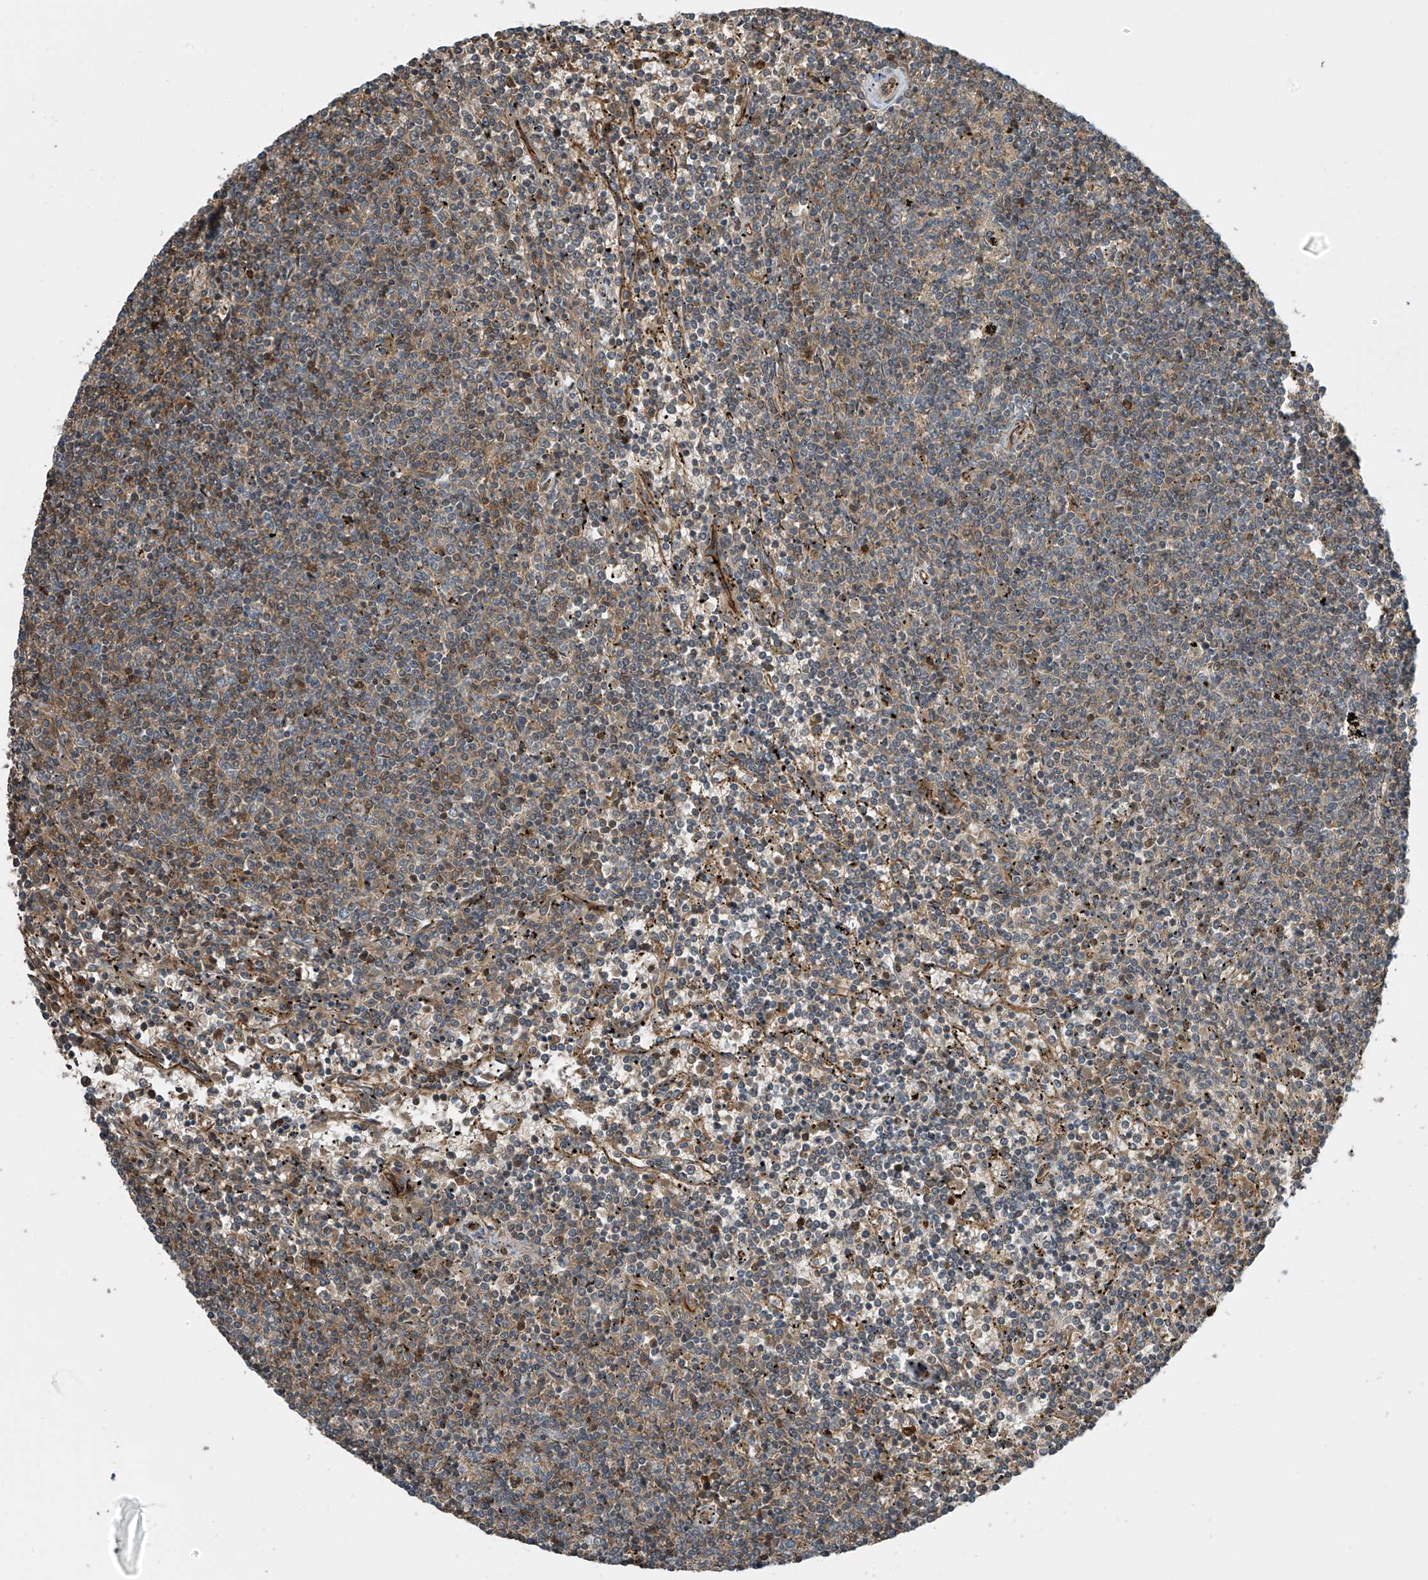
{"staining": {"intensity": "weak", "quantity": "25%-75%", "location": "cytoplasmic/membranous"}, "tissue": "lymphoma", "cell_type": "Tumor cells", "image_type": "cancer", "snomed": [{"axis": "morphology", "description": "Malignant lymphoma, non-Hodgkin's type, Low grade"}, {"axis": "topography", "description": "Spleen"}], "caption": "A brown stain labels weak cytoplasmic/membranous positivity of a protein in lymphoma tumor cells. (DAB (3,3'-diaminobenzidine) IHC, brown staining for protein, blue staining for nuclei).", "gene": "SH3BGRL3", "patient": {"sex": "female", "age": 50}}